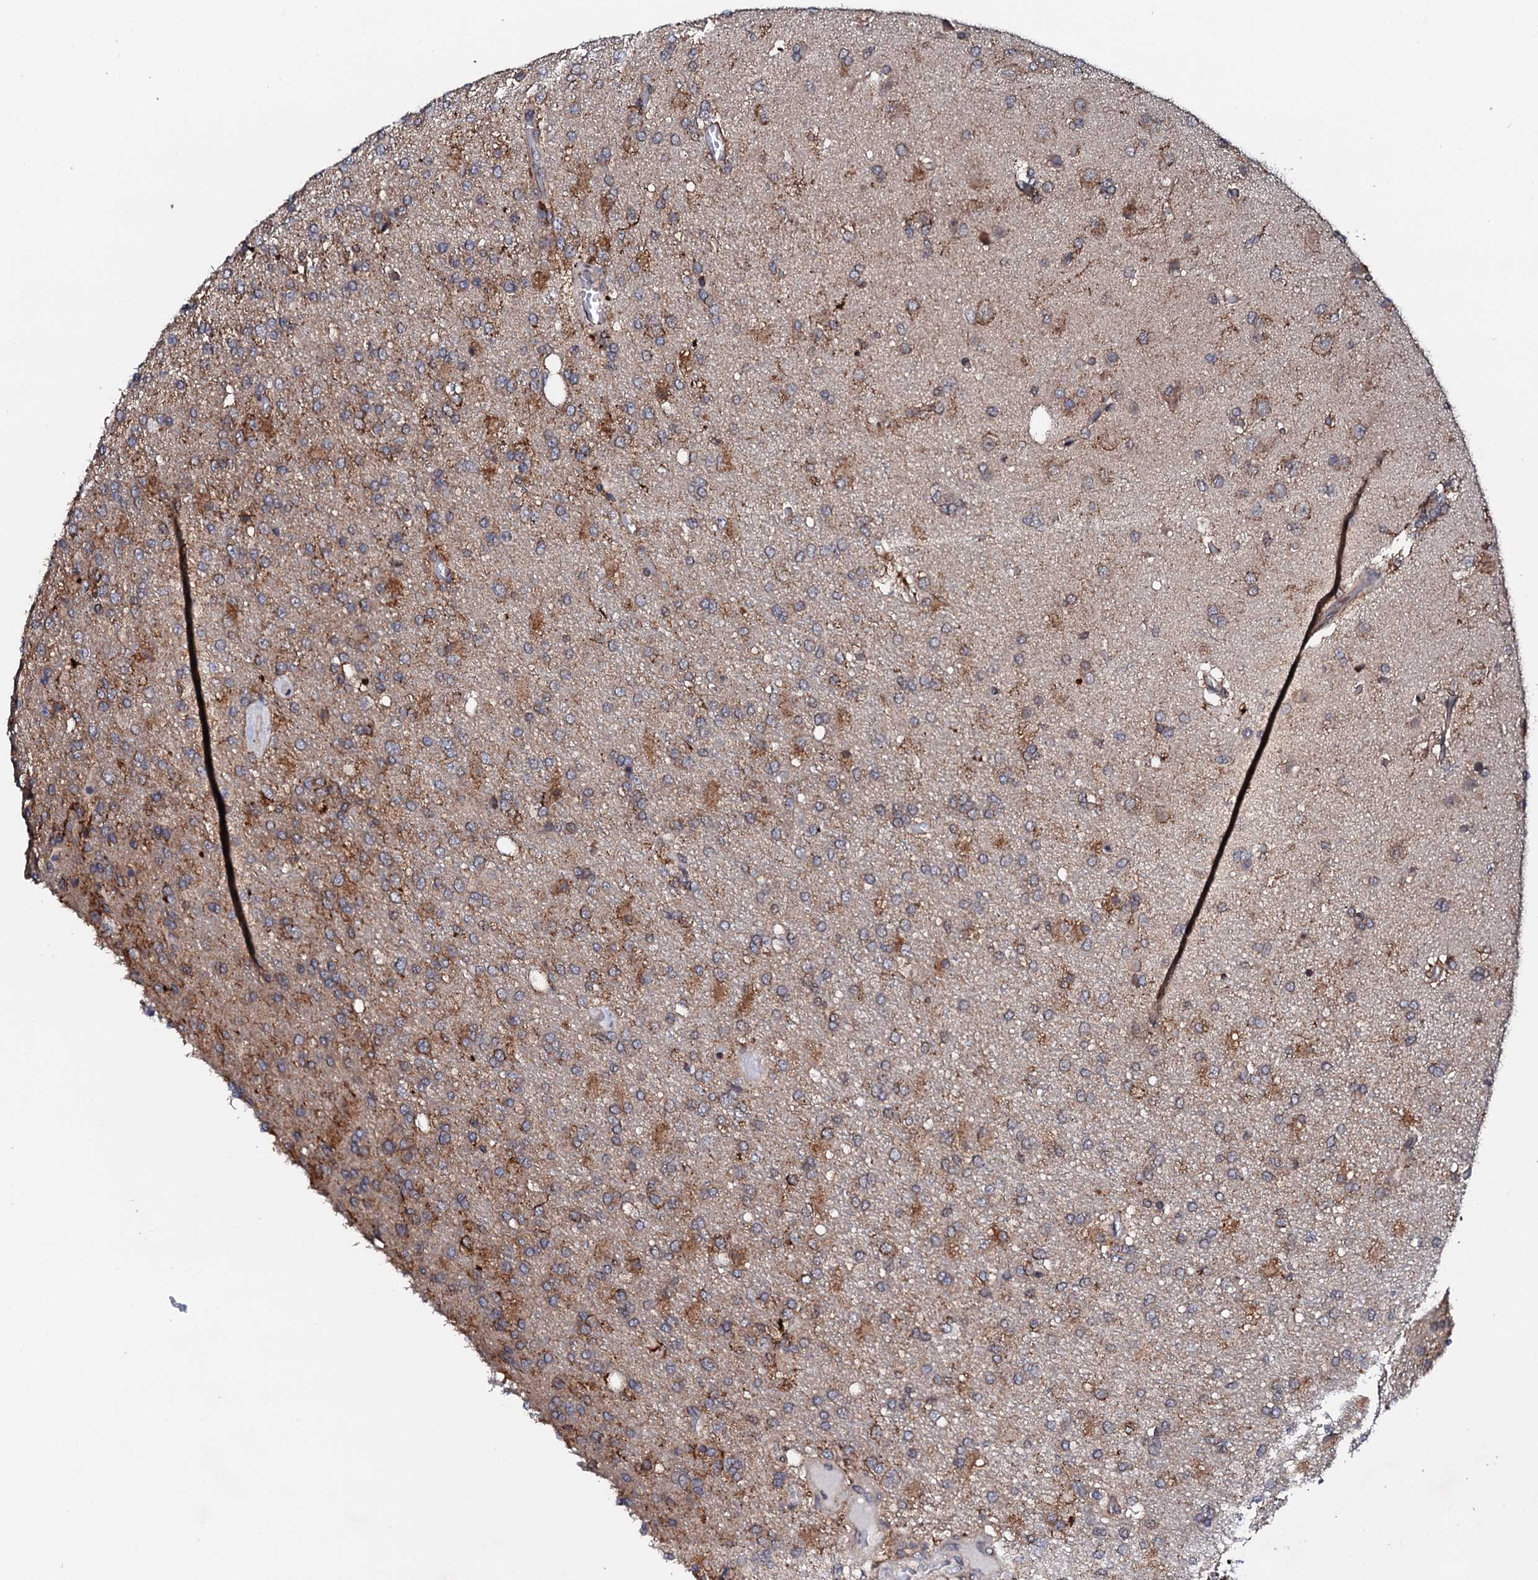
{"staining": {"intensity": "weak", "quantity": "25%-75%", "location": "cytoplasmic/membranous"}, "tissue": "glioma", "cell_type": "Tumor cells", "image_type": "cancer", "snomed": [{"axis": "morphology", "description": "Glioma, malignant, High grade"}, {"axis": "topography", "description": "Brain"}], "caption": "DAB immunohistochemical staining of glioma exhibits weak cytoplasmic/membranous protein expression in approximately 25%-75% of tumor cells.", "gene": "EDC3", "patient": {"sex": "female", "age": 74}}